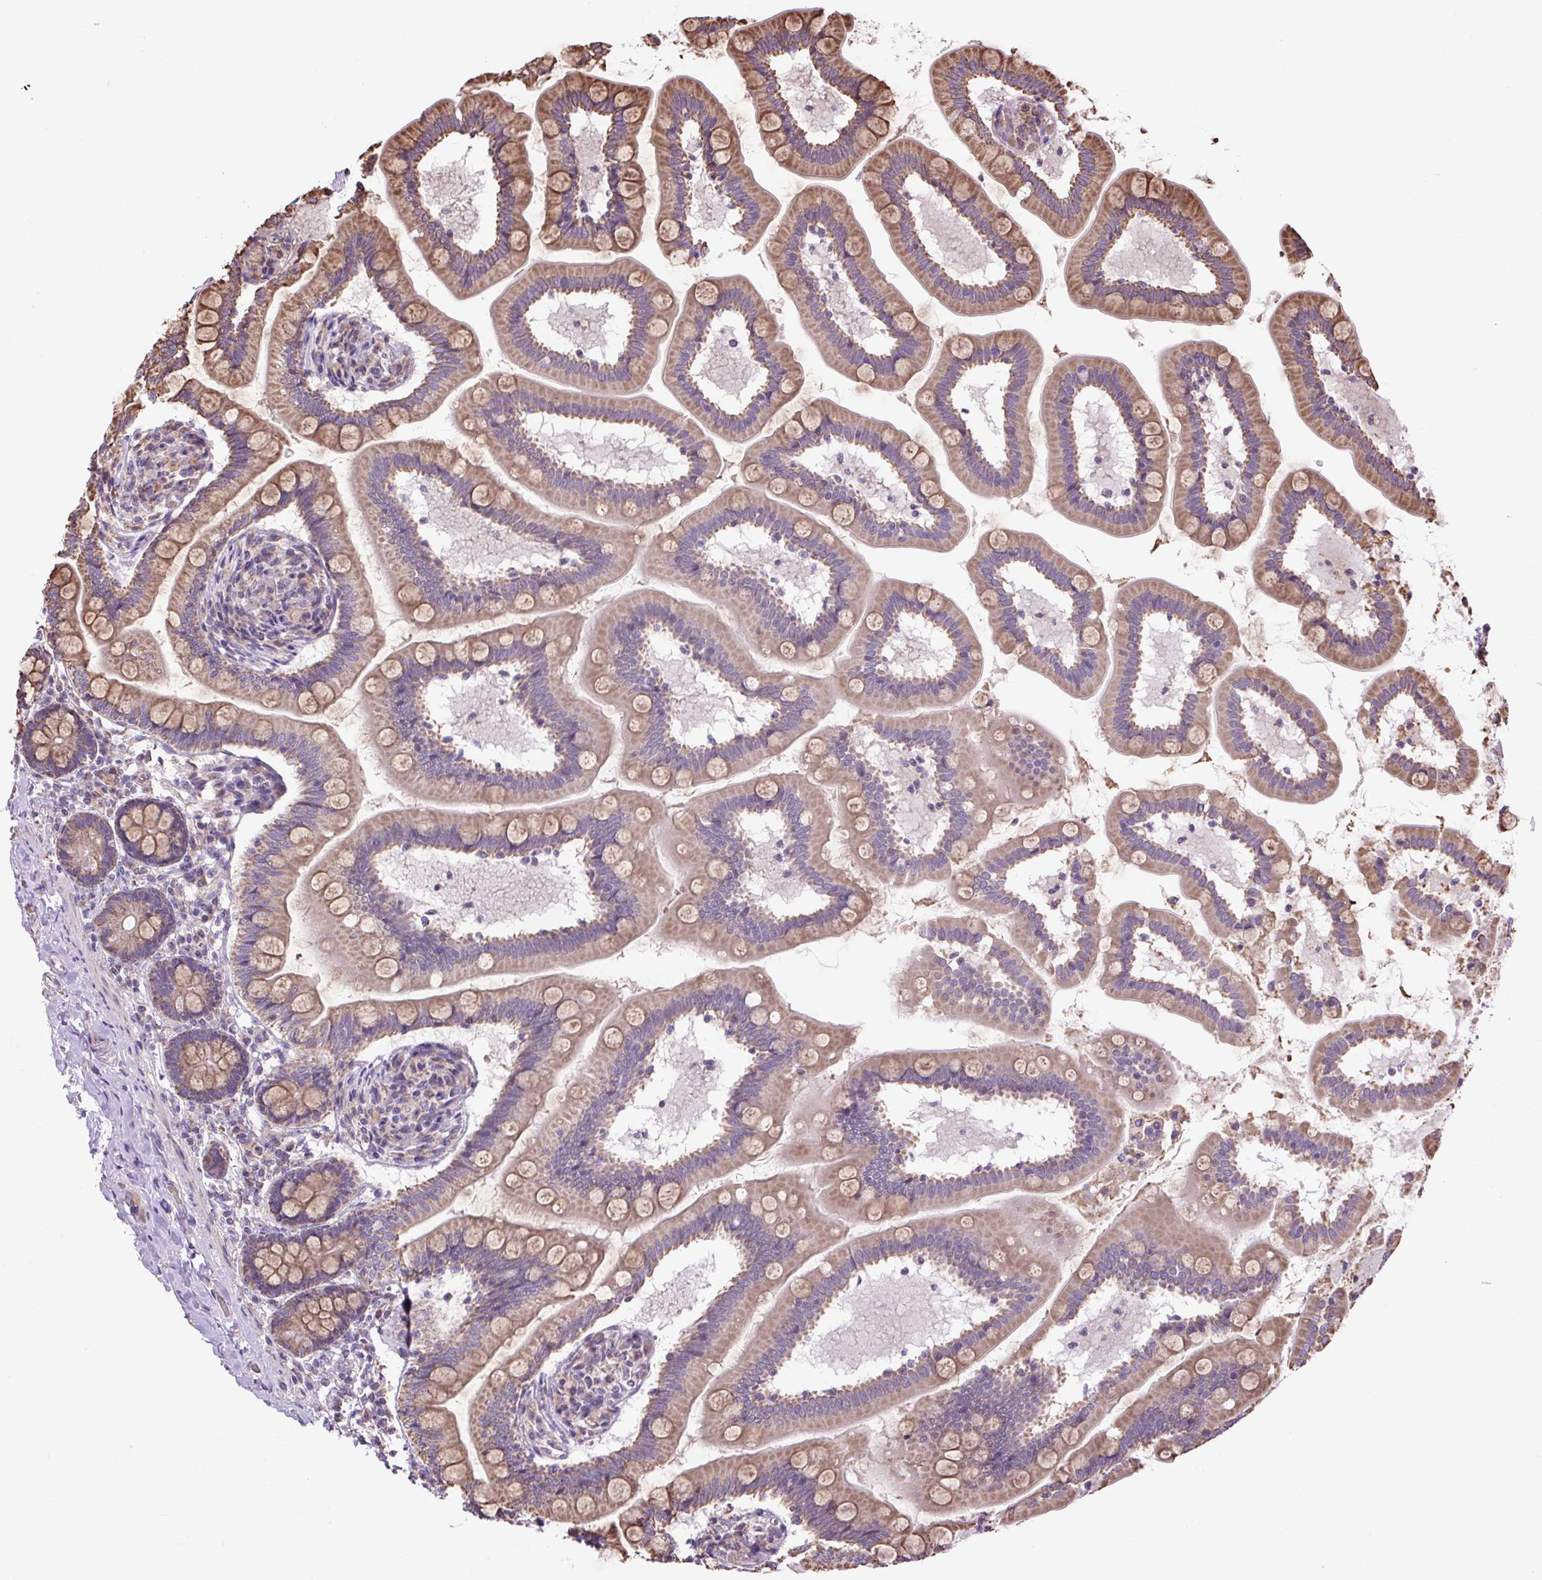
{"staining": {"intensity": "moderate", "quantity": ">75%", "location": "cytoplasmic/membranous"}, "tissue": "small intestine", "cell_type": "Glandular cells", "image_type": "normal", "snomed": [{"axis": "morphology", "description": "Normal tissue, NOS"}, {"axis": "topography", "description": "Small intestine"}], "caption": "A photomicrograph of human small intestine stained for a protein shows moderate cytoplasmic/membranous brown staining in glandular cells.", "gene": "PLCG1", "patient": {"sex": "female", "age": 64}}